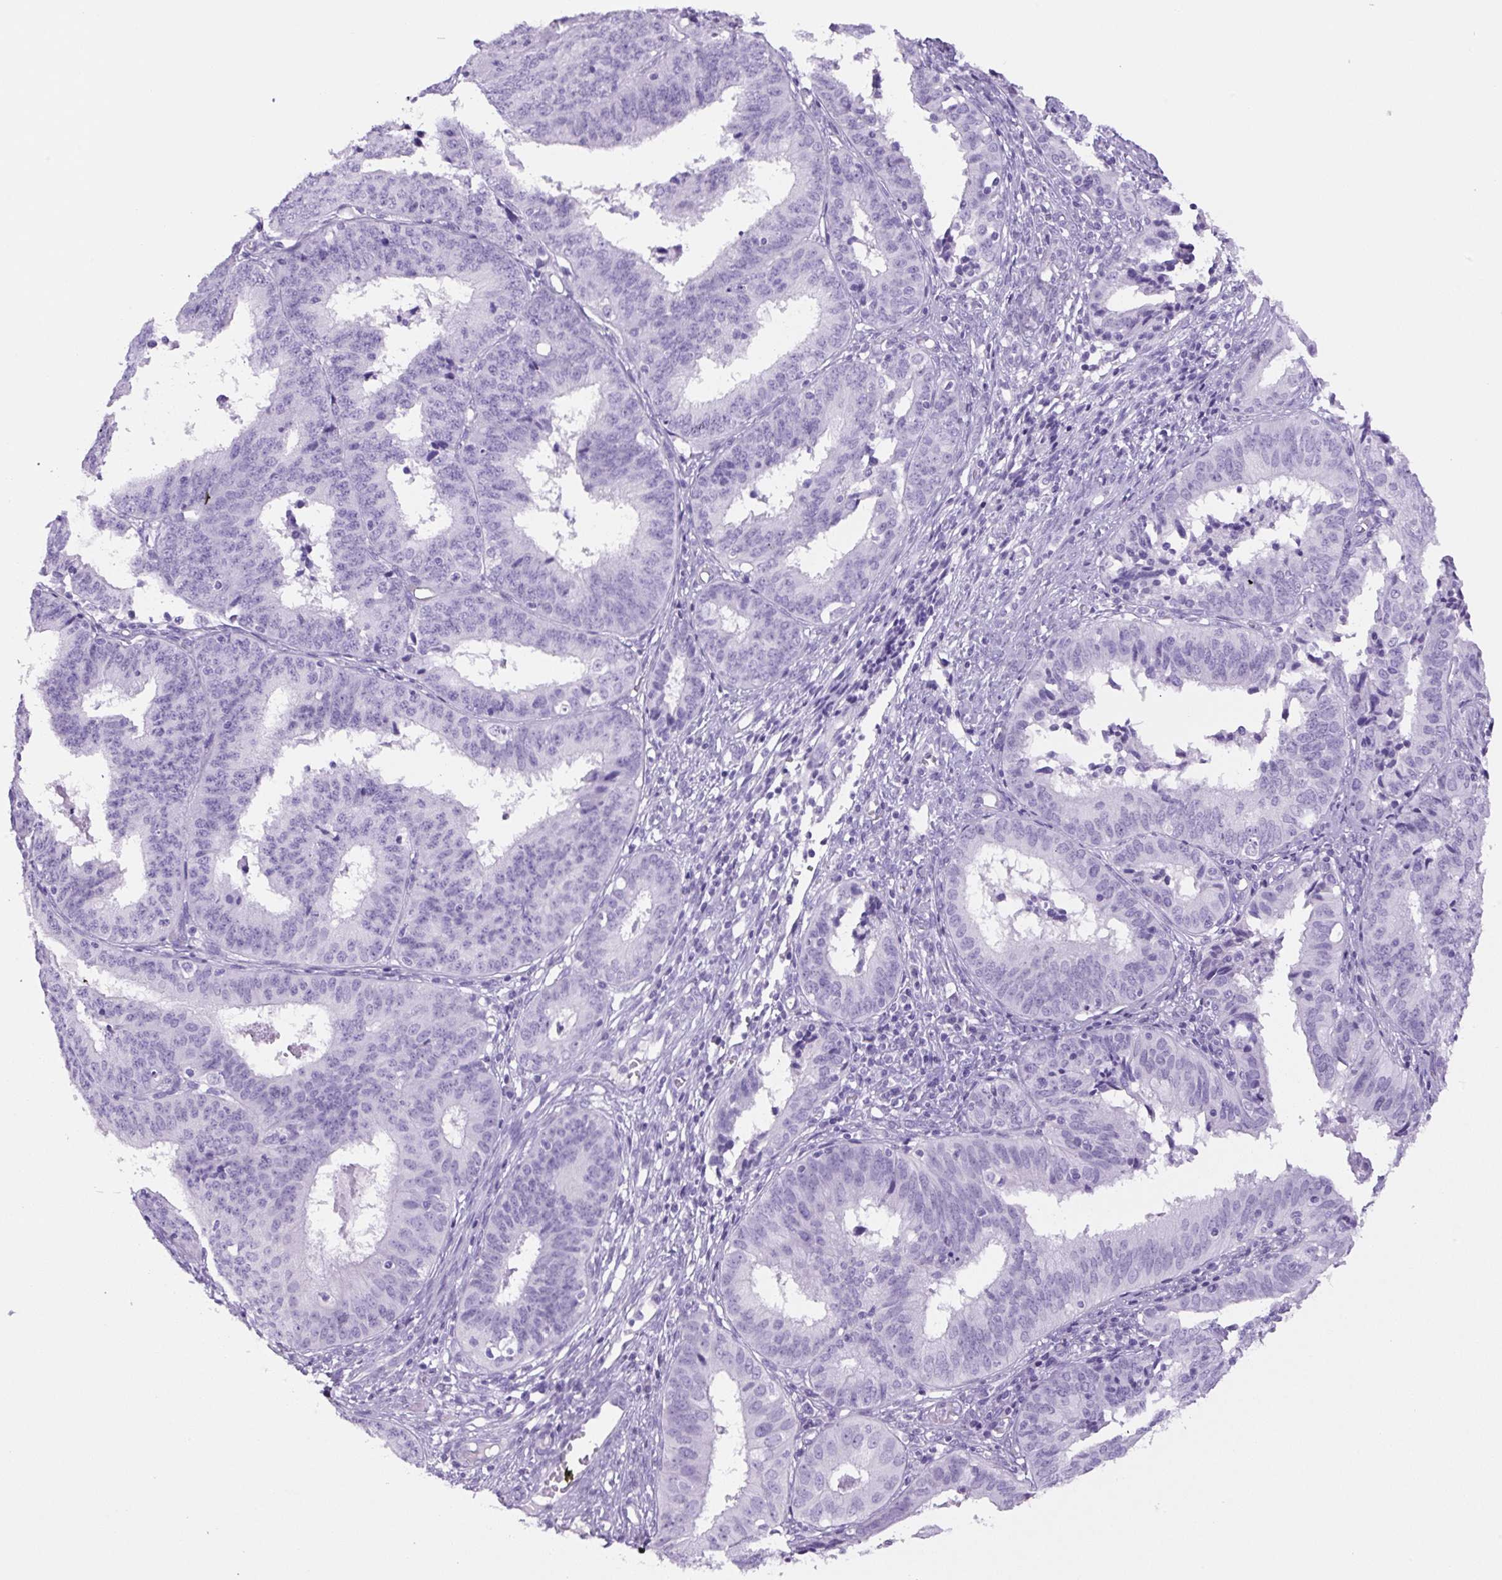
{"staining": {"intensity": "negative", "quantity": "none", "location": "none"}, "tissue": "endometrial cancer", "cell_type": "Tumor cells", "image_type": "cancer", "snomed": [{"axis": "morphology", "description": "Adenocarcinoma, NOS"}, {"axis": "topography", "description": "Endometrium"}], "caption": "Immunohistochemical staining of human adenocarcinoma (endometrial) reveals no significant expression in tumor cells.", "gene": "PRRT1", "patient": {"sex": "female", "age": 51}}